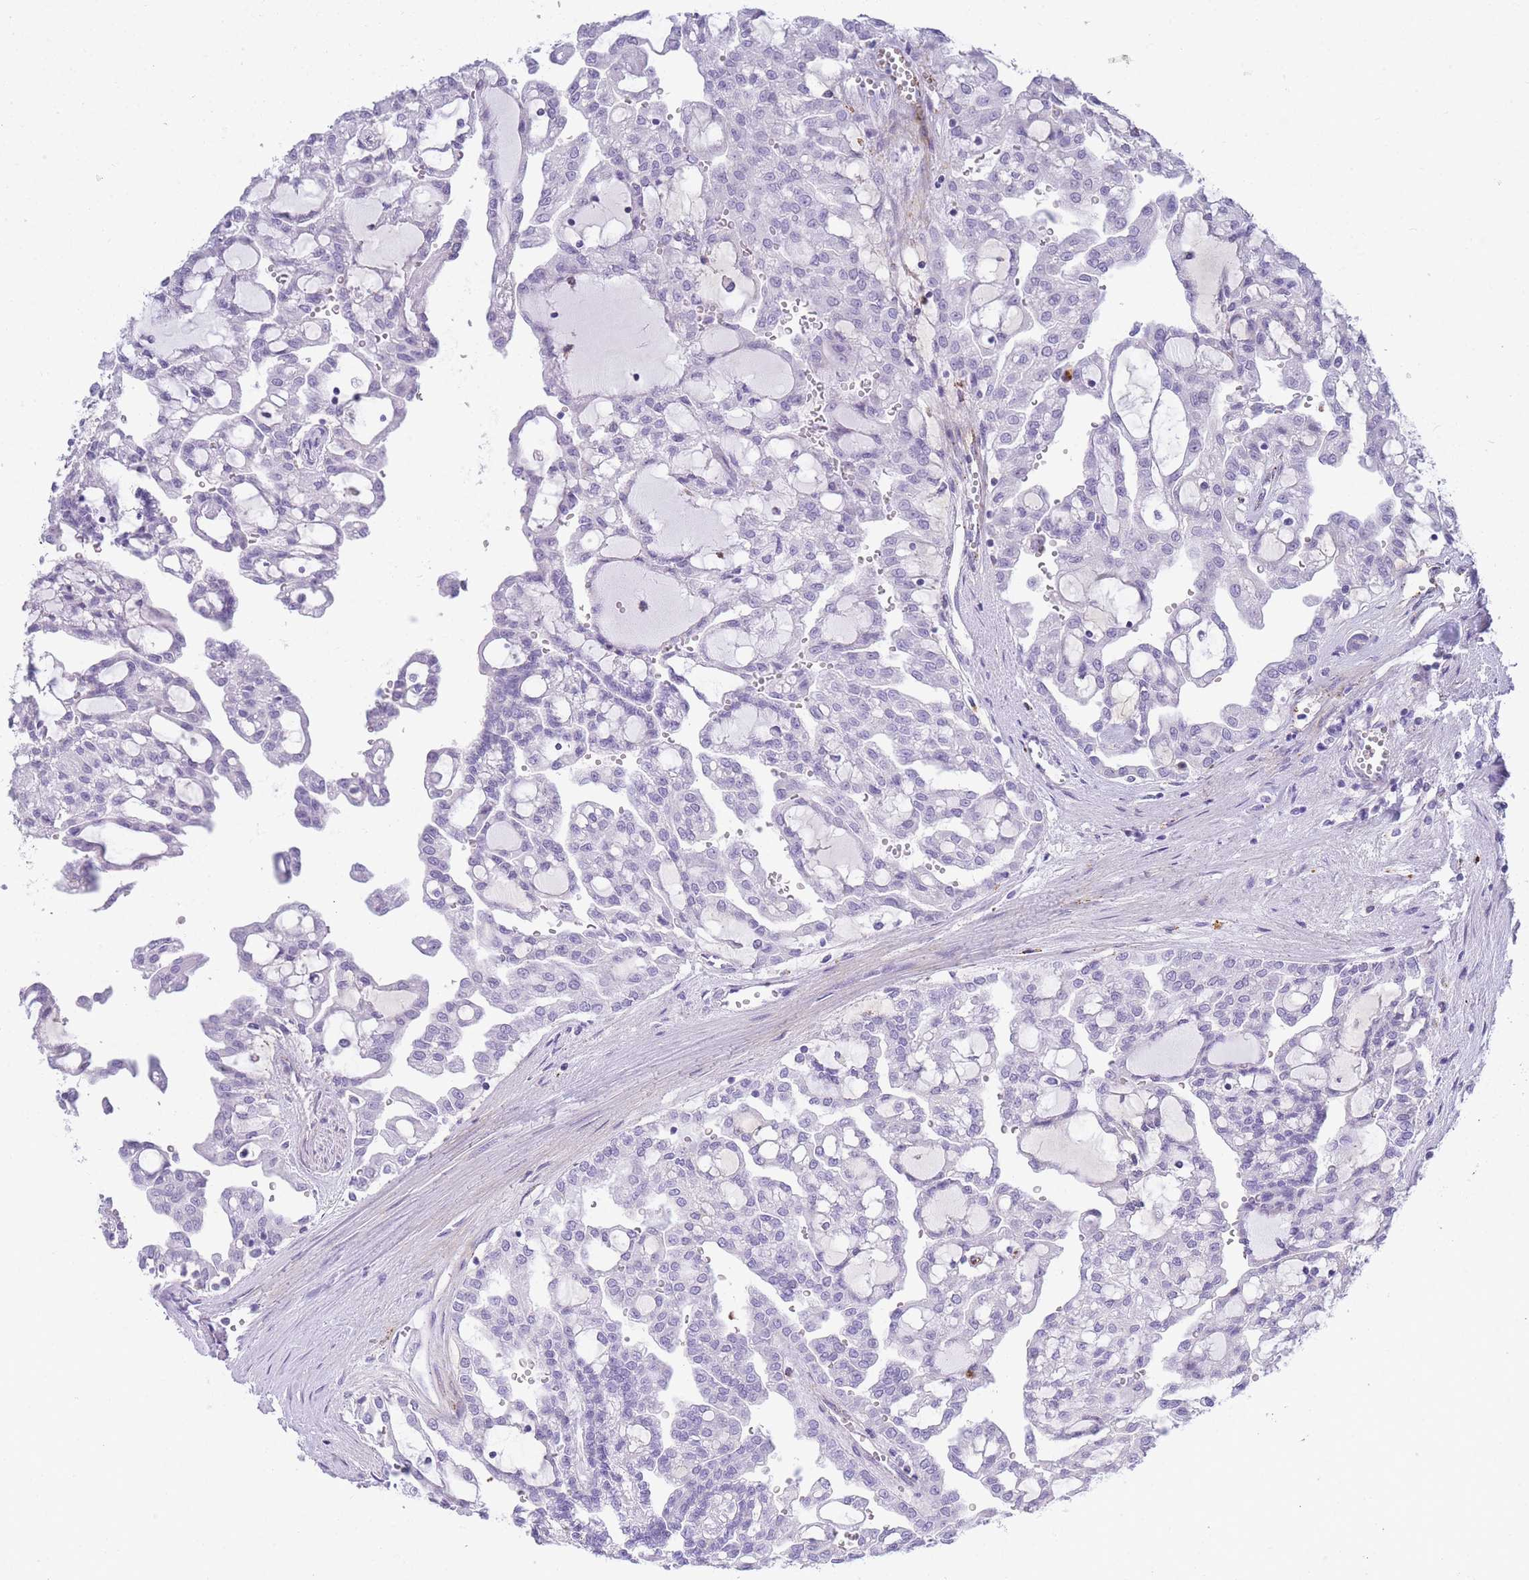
{"staining": {"intensity": "negative", "quantity": "none", "location": "none"}, "tissue": "renal cancer", "cell_type": "Tumor cells", "image_type": "cancer", "snomed": [{"axis": "morphology", "description": "Adenocarcinoma, NOS"}, {"axis": "topography", "description": "Kidney"}], "caption": "High magnification brightfield microscopy of renal adenocarcinoma stained with DAB (3,3'-diaminobenzidine) (brown) and counterstained with hematoxylin (blue): tumor cells show no significant staining. (Brightfield microscopy of DAB (3,3'-diaminobenzidine) immunohistochemistry (IHC) at high magnification).", "gene": "RHO", "patient": {"sex": "male", "age": 63}}